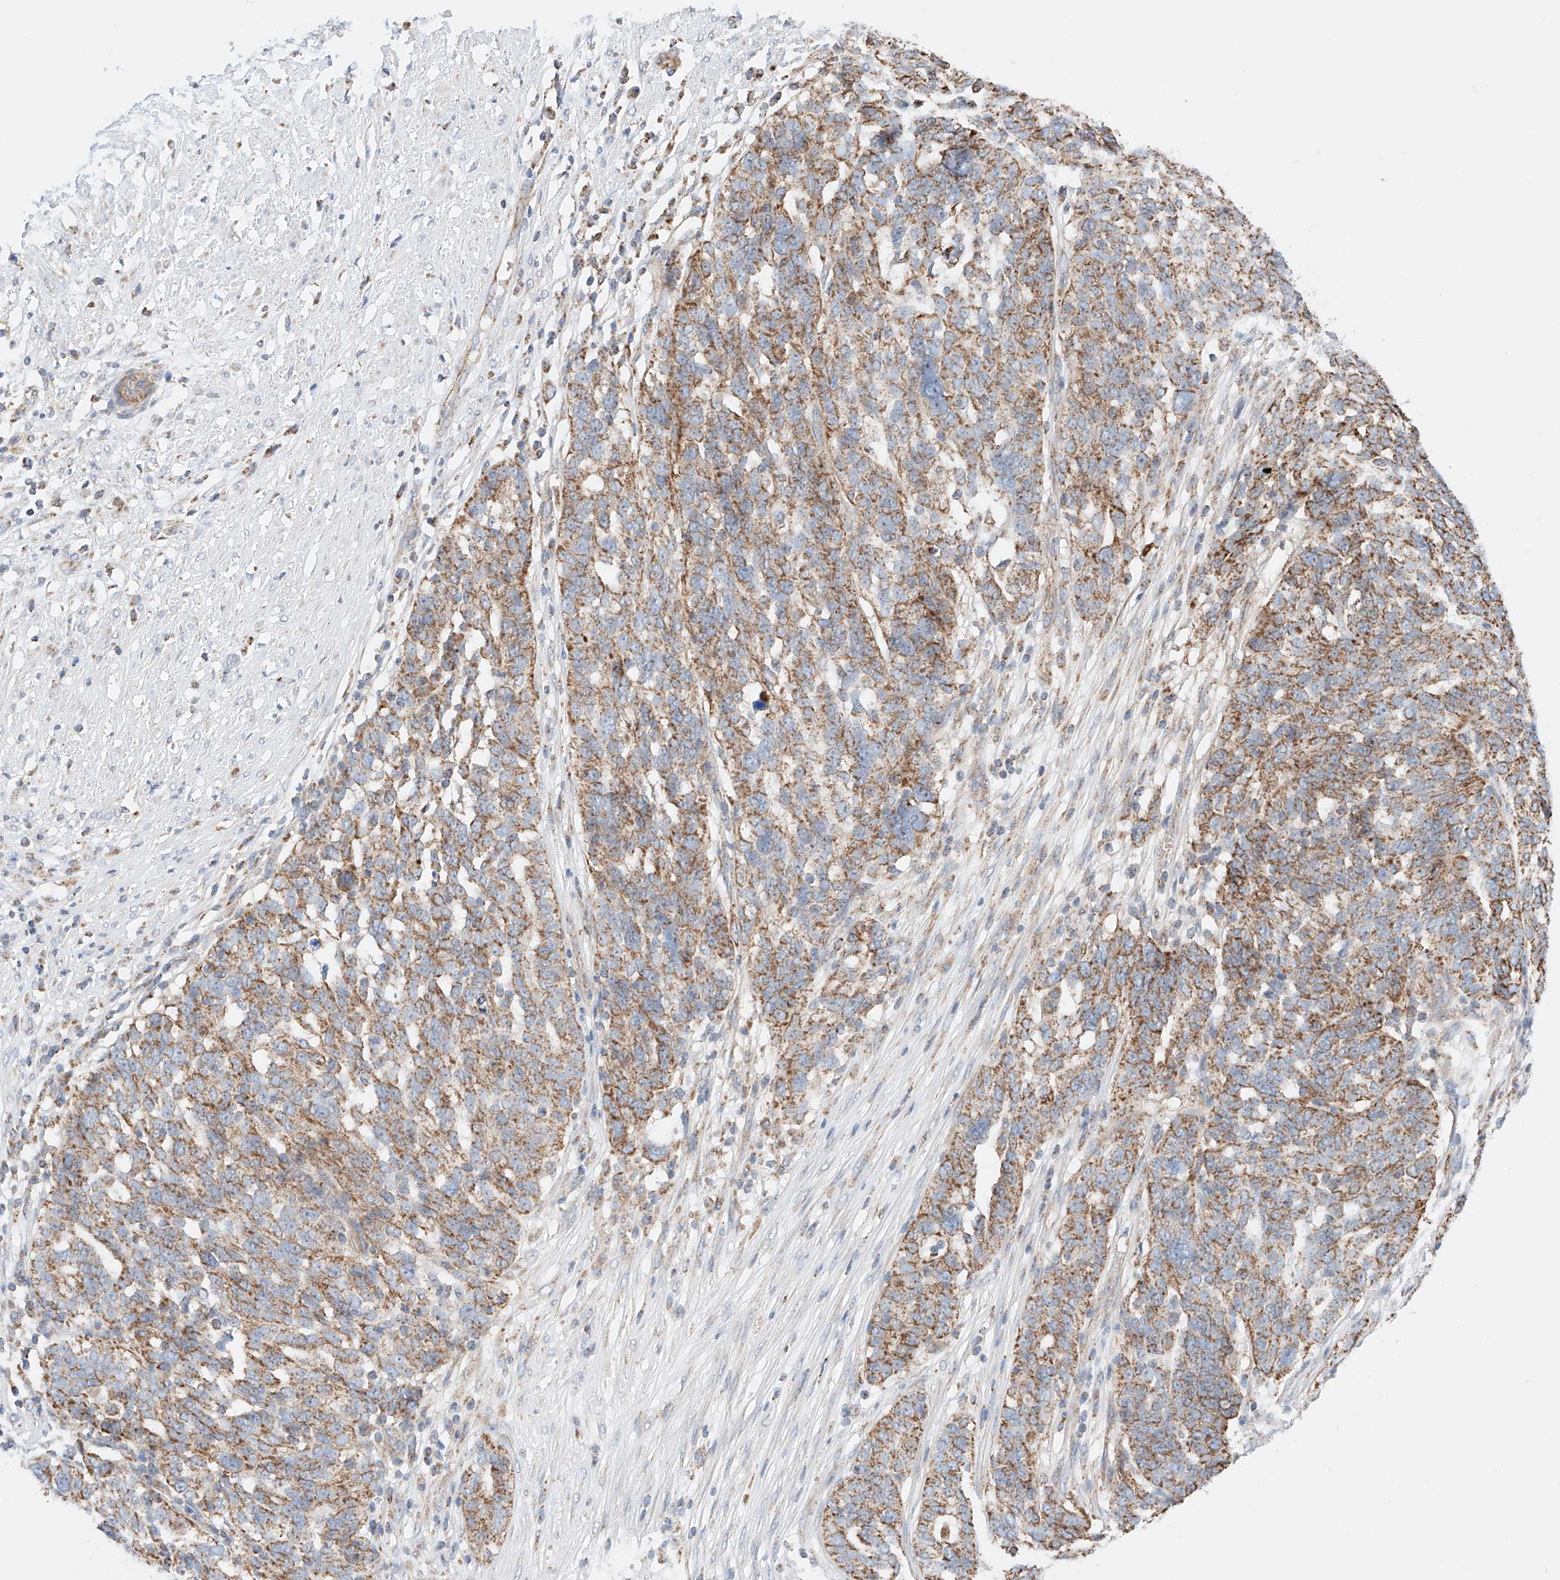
{"staining": {"intensity": "strong", "quantity": ">75%", "location": "cytoplasmic/membranous"}, "tissue": "ovarian cancer", "cell_type": "Tumor cells", "image_type": "cancer", "snomed": [{"axis": "morphology", "description": "Cystadenocarcinoma, serous, NOS"}, {"axis": "topography", "description": "Ovary"}], "caption": "The photomicrograph displays immunohistochemical staining of serous cystadenocarcinoma (ovarian). There is strong cytoplasmic/membranous expression is present in approximately >75% of tumor cells.", "gene": "KTI12", "patient": {"sex": "female", "age": 59}}